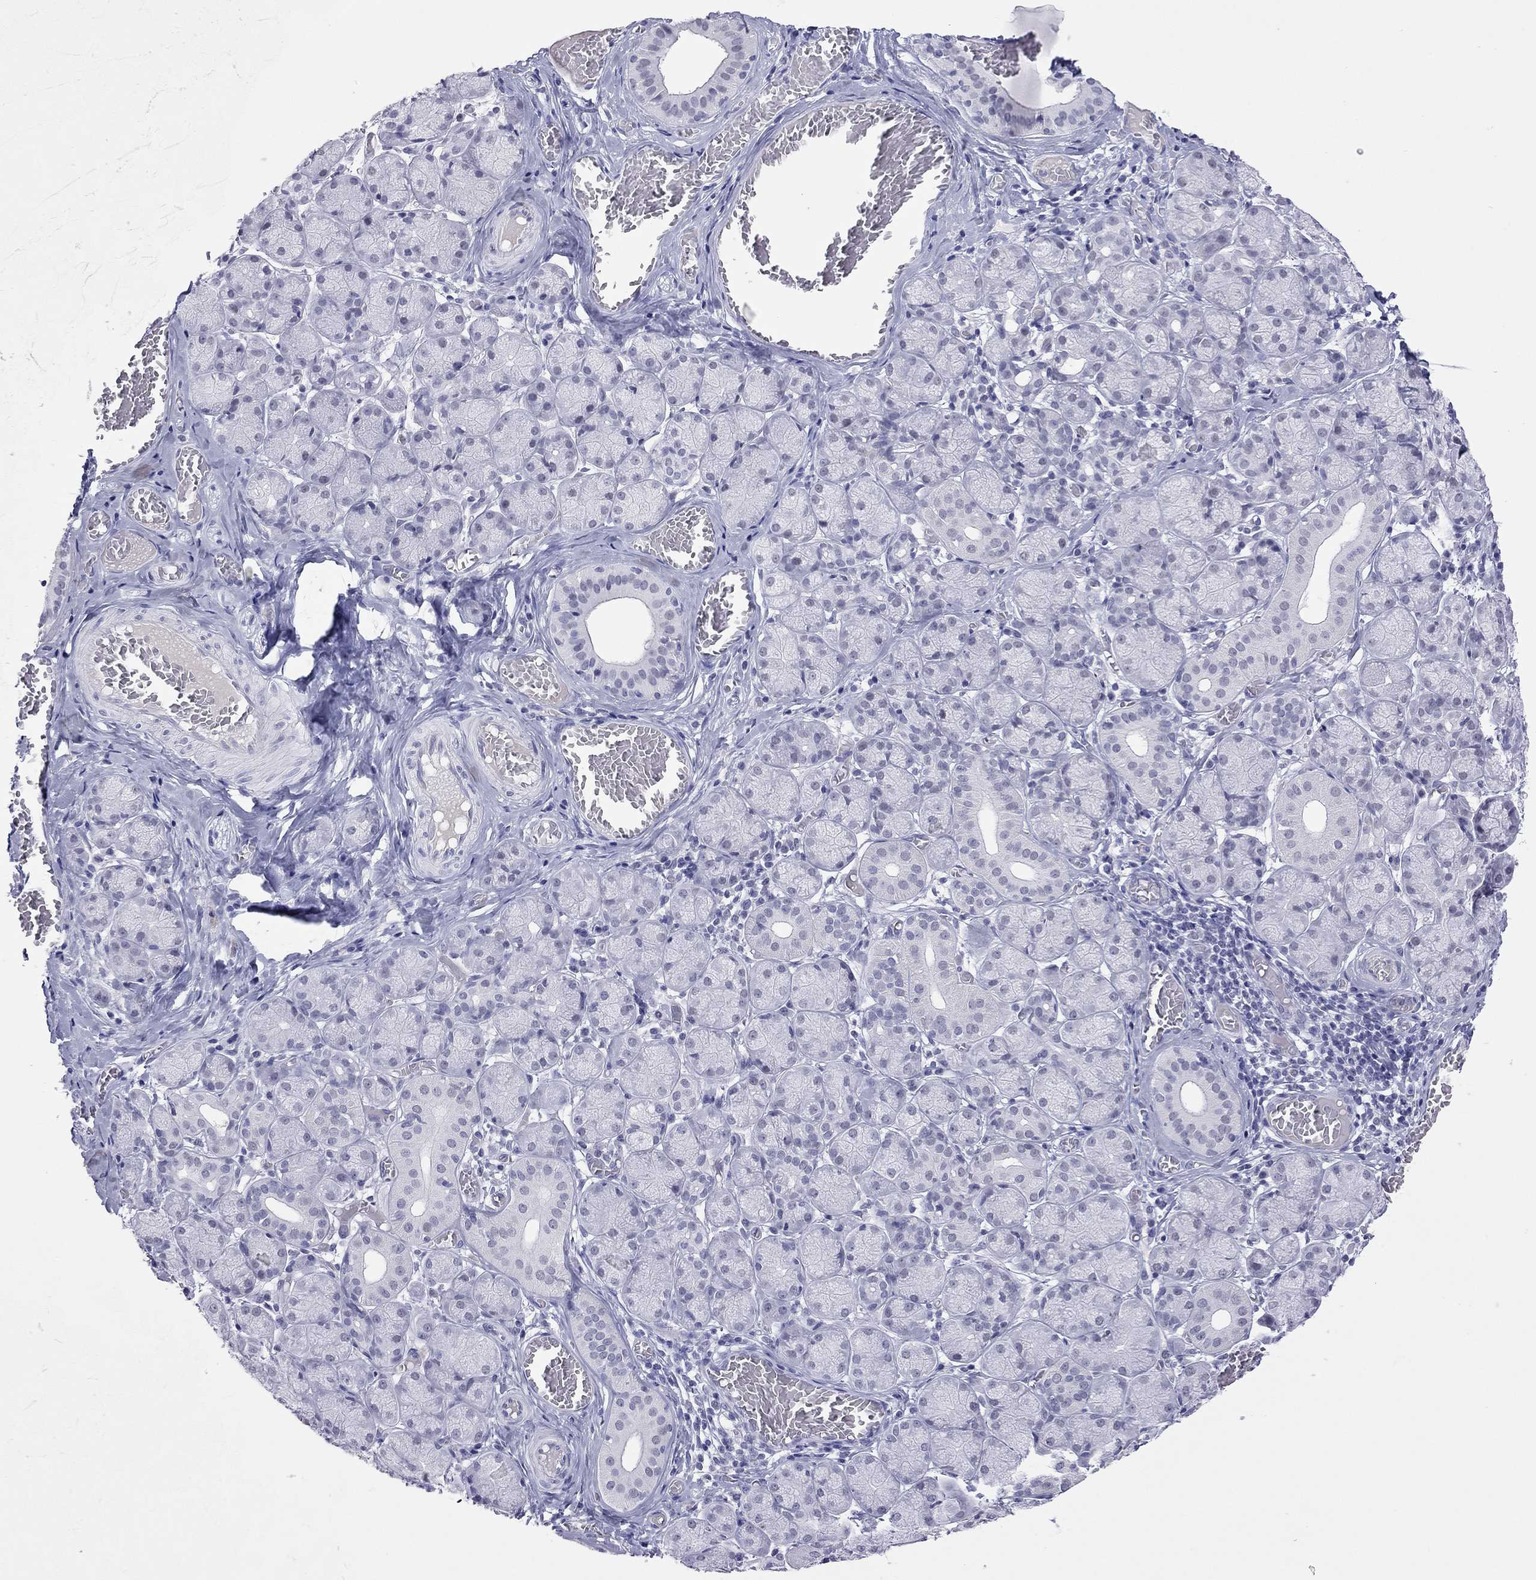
{"staining": {"intensity": "negative", "quantity": "none", "location": "none"}, "tissue": "salivary gland", "cell_type": "Glandular cells", "image_type": "normal", "snomed": [{"axis": "morphology", "description": "Normal tissue, NOS"}, {"axis": "topography", "description": "Salivary gland"}, {"axis": "topography", "description": "Peripheral nerve tissue"}], "caption": "Glandular cells are negative for protein expression in unremarkable human salivary gland. (Stains: DAB immunohistochemistry (IHC) with hematoxylin counter stain, Microscopy: brightfield microscopy at high magnification).", "gene": "JHY", "patient": {"sex": "female", "age": 24}}